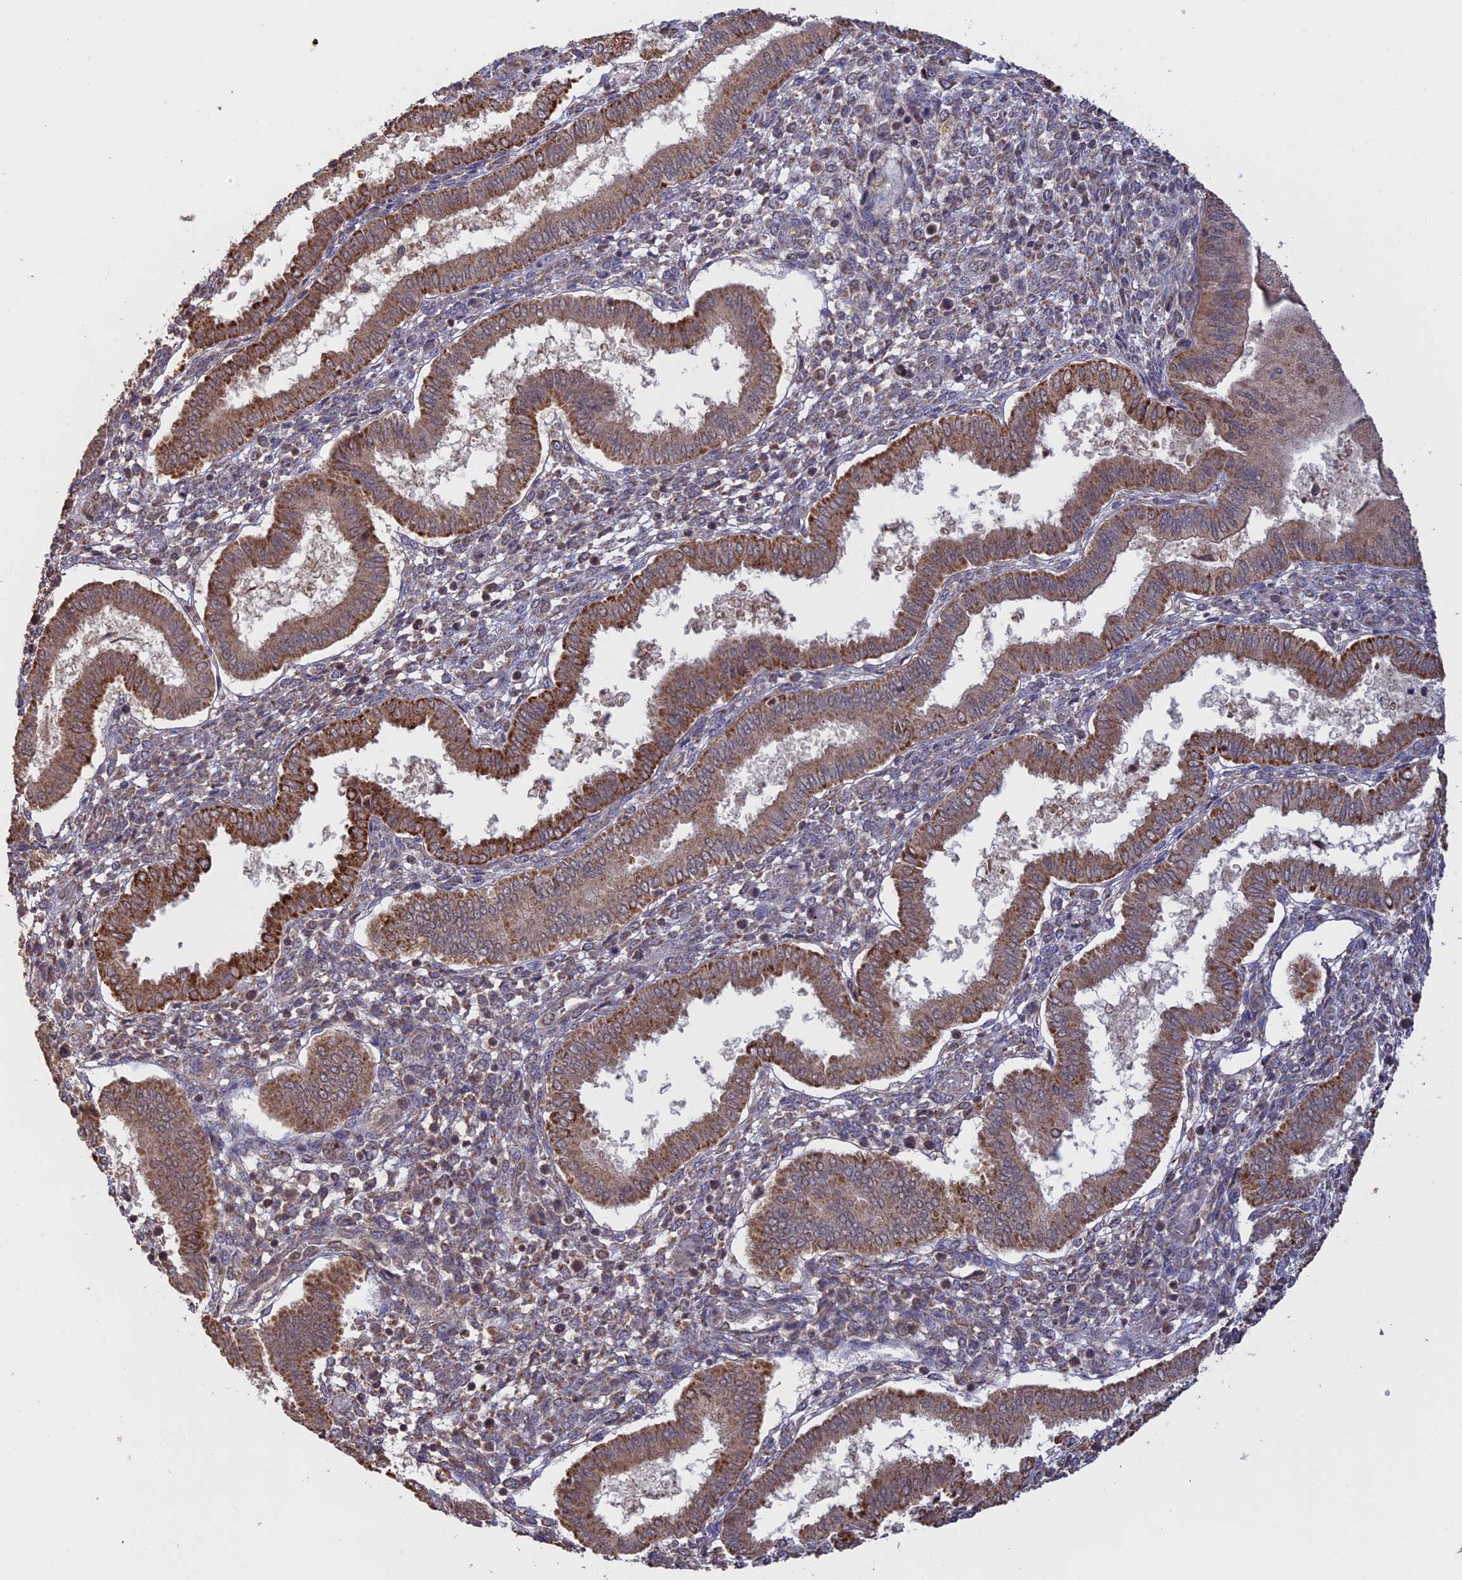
{"staining": {"intensity": "weak", "quantity": "25%-75%", "location": "cytoplasmic/membranous"}, "tissue": "endometrium", "cell_type": "Cells in endometrial stroma", "image_type": "normal", "snomed": [{"axis": "morphology", "description": "Normal tissue, NOS"}, {"axis": "topography", "description": "Endometrium"}], "caption": "Weak cytoplasmic/membranous expression is appreciated in approximately 25%-75% of cells in endometrial stroma in benign endometrium. (DAB IHC, brown staining for protein, blue staining for nuclei).", "gene": "FAM210B", "patient": {"sex": "female", "age": 24}}